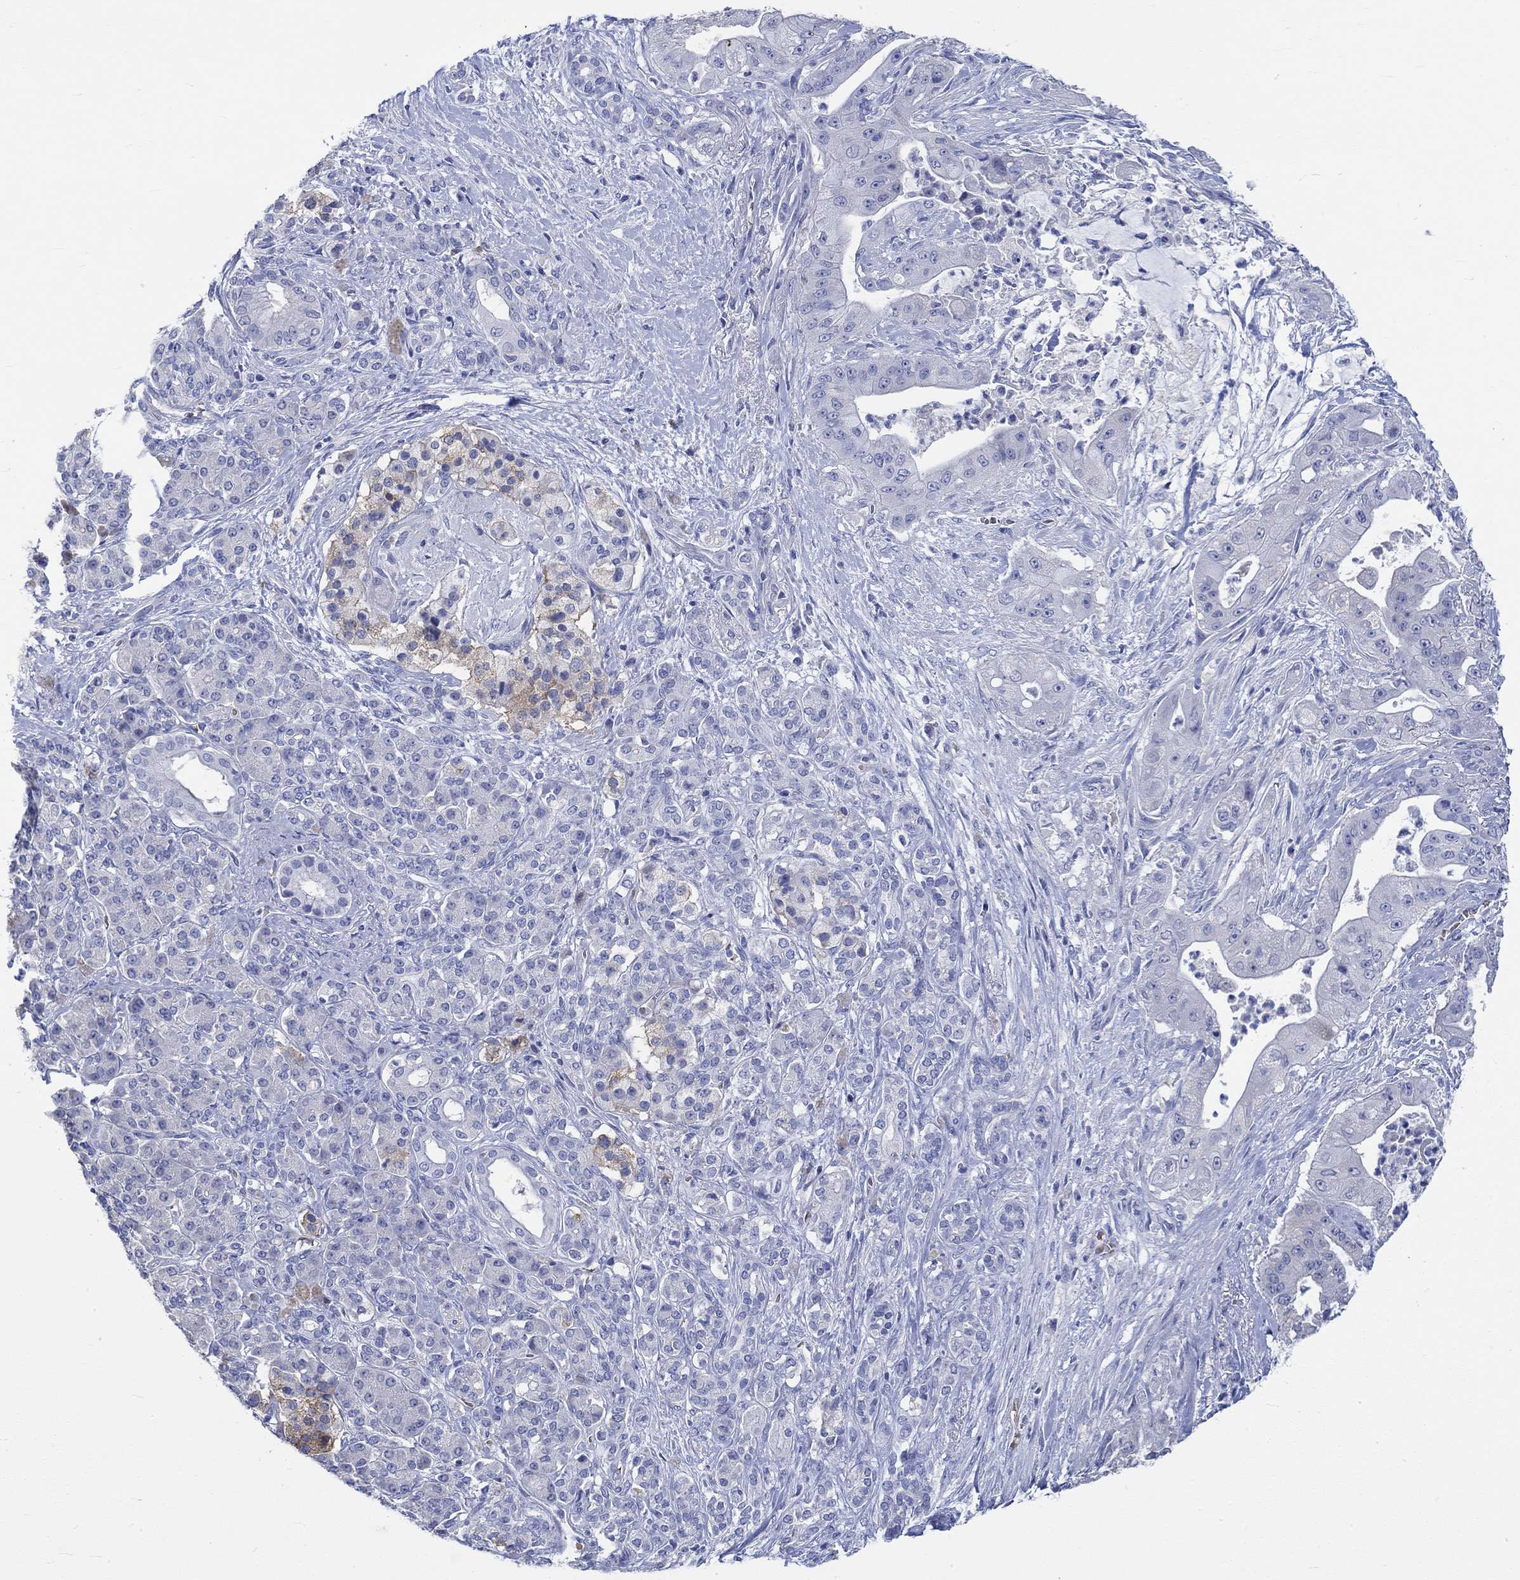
{"staining": {"intensity": "weak", "quantity": "<25%", "location": "cytoplasmic/membranous"}, "tissue": "pancreatic cancer", "cell_type": "Tumor cells", "image_type": "cancer", "snomed": [{"axis": "morphology", "description": "Normal tissue, NOS"}, {"axis": "morphology", "description": "Inflammation, NOS"}, {"axis": "morphology", "description": "Adenocarcinoma, NOS"}, {"axis": "topography", "description": "Pancreas"}], "caption": "This is an immunohistochemistry (IHC) histopathology image of human adenocarcinoma (pancreatic). There is no staining in tumor cells.", "gene": "KCNA1", "patient": {"sex": "male", "age": 57}}